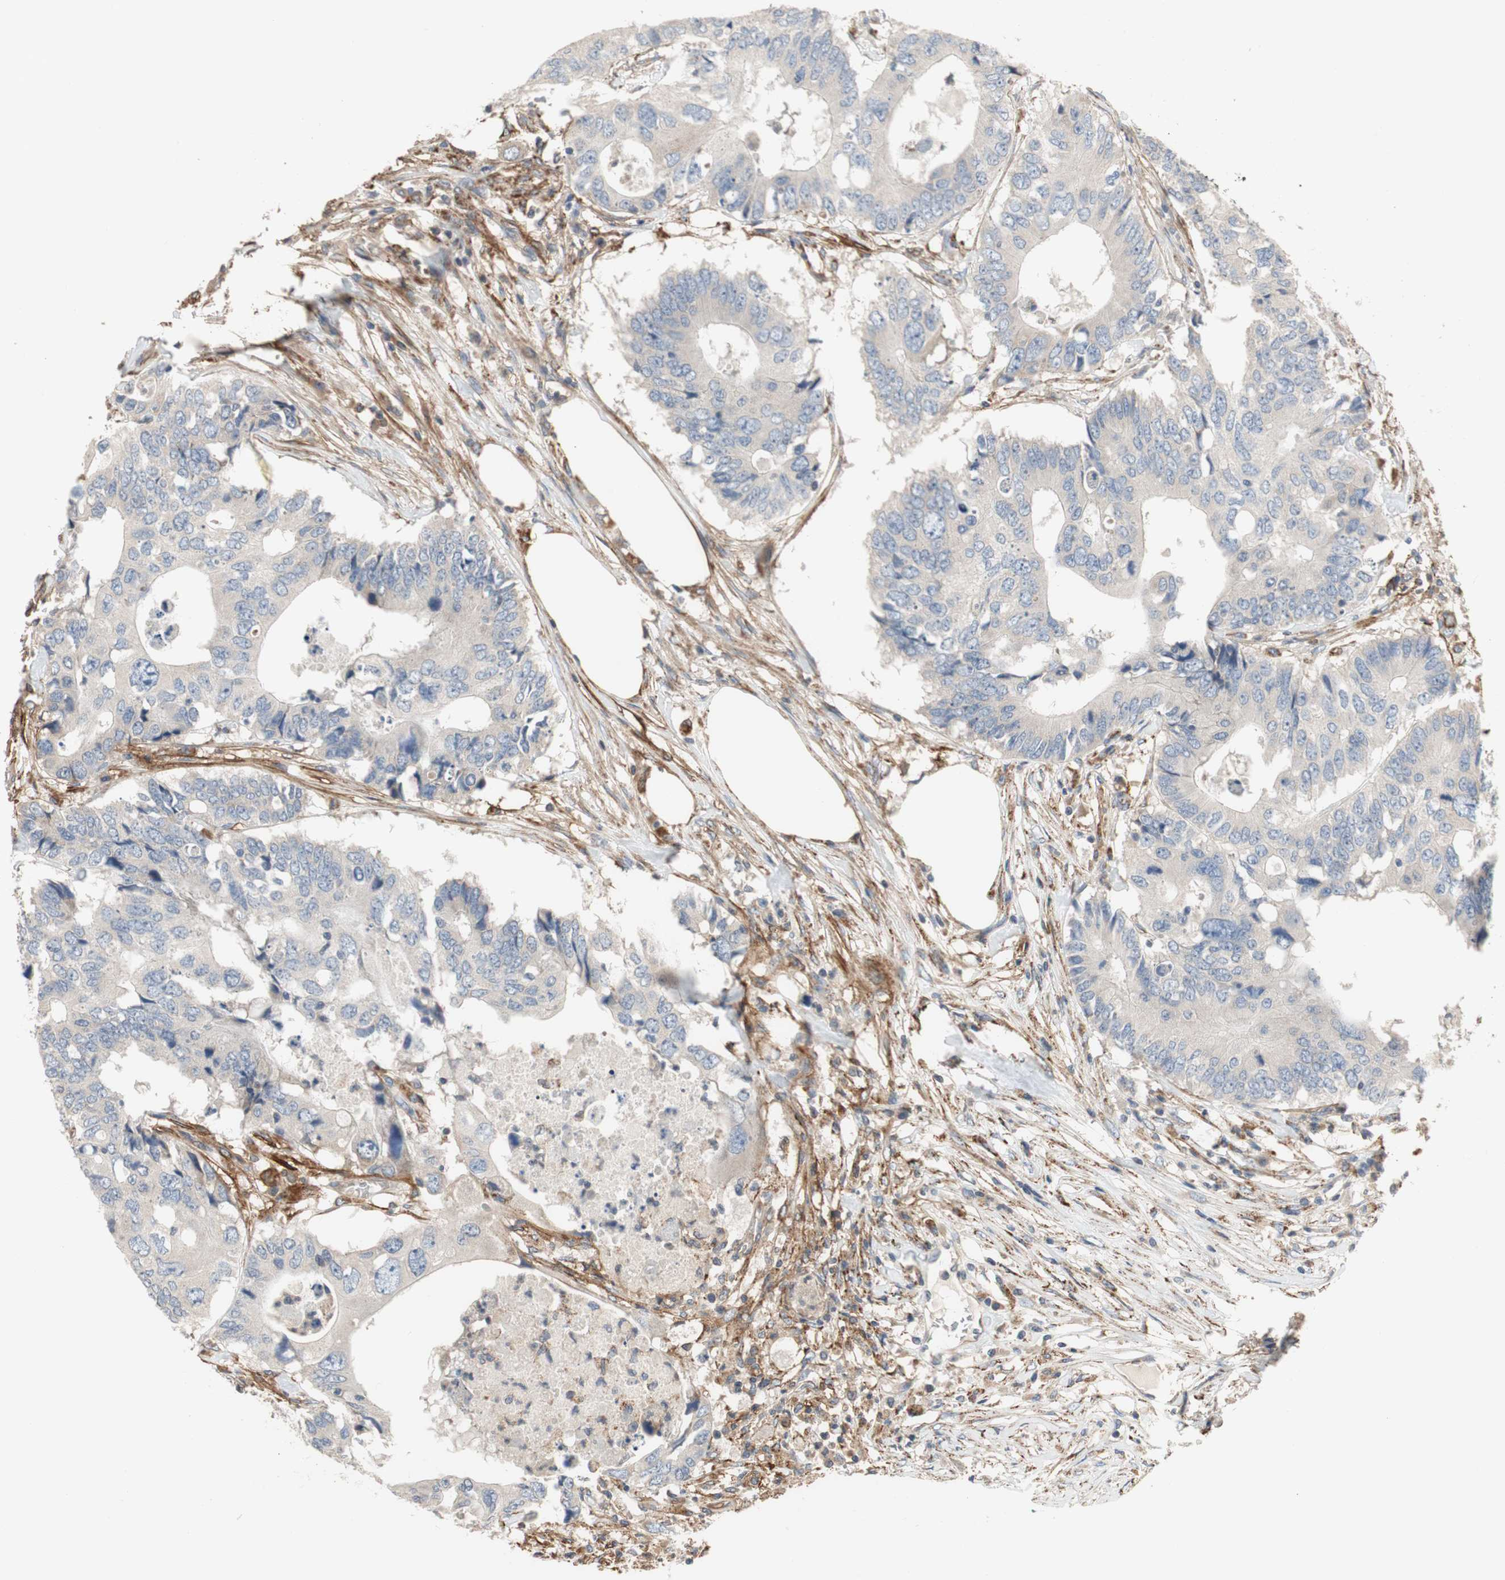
{"staining": {"intensity": "negative", "quantity": "none", "location": "none"}, "tissue": "colorectal cancer", "cell_type": "Tumor cells", "image_type": "cancer", "snomed": [{"axis": "morphology", "description": "Adenocarcinoma, NOS"}, {"axis": "topography", "description": "Colon"}], "caption": "Human colorectal adenocarcinoma stained for a protein using immunohistochemistry shows no expression in tumor cells.", "gene": "ALPL", "patient": {"sex": "male", "age": 71}}